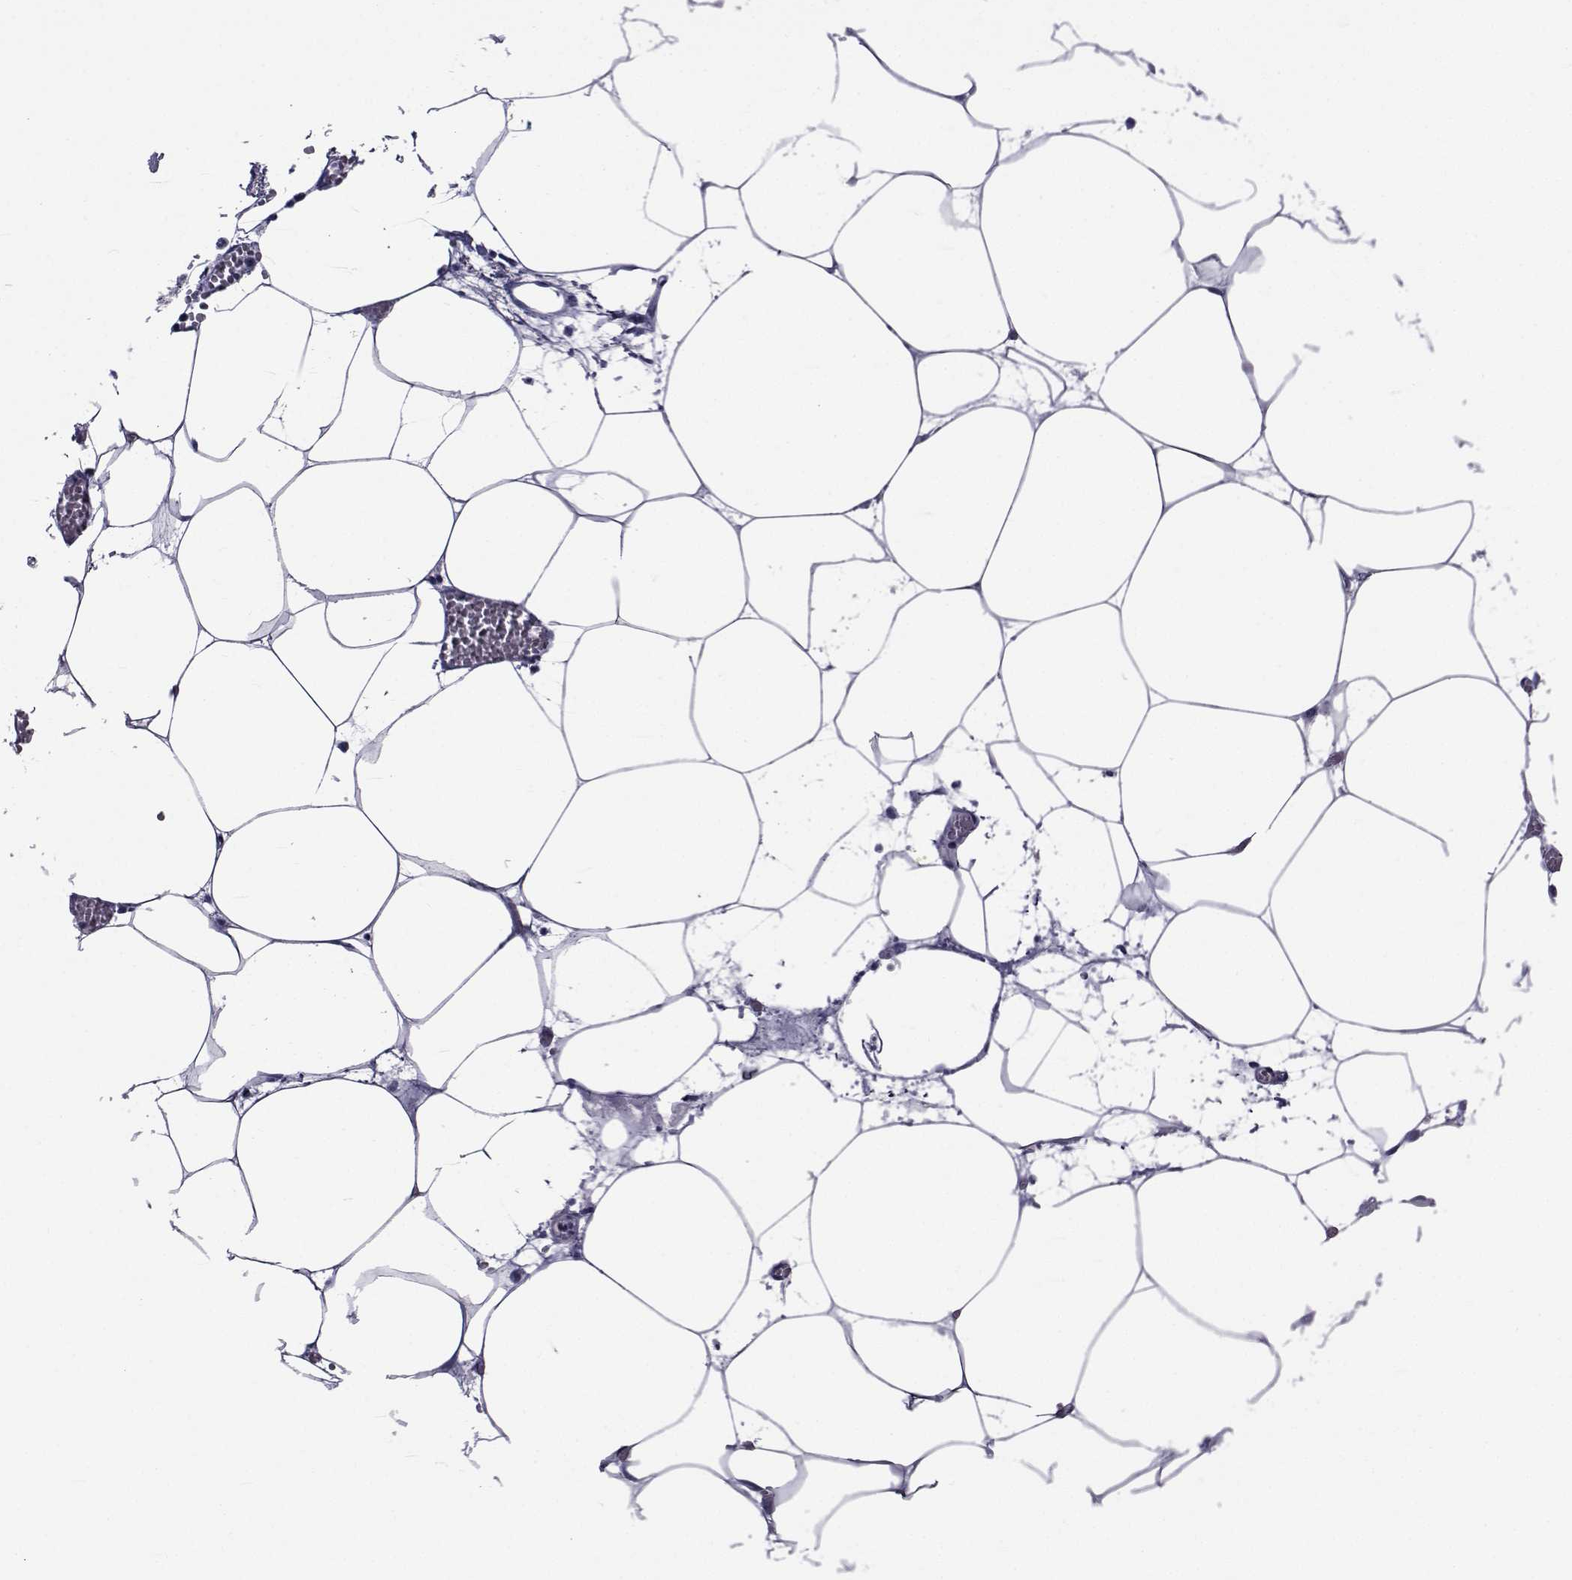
{"staining": {"intensity": "negative", "quantity": "none", "location": "none"}, "tissue": "adipose tissue", "cell_type": "Adipocytes", "image_type": "normal", "snomed": [{"axis": "morphology", "description": "Normal tissue, NOS"}, {"axis": "topography", "description": "Adipose tissue"}, {"axis": "topography", "description": "Pancreas"}, {"axis": "topography", "description": "Peripheral nerve tissue"}], "caption": "Immunohistochemistry histopathology image of normal human adipose tissue stained for a protein (brown), which shows no staining in adipocytes. The staining is performed using DAB brown chromogen with nuclei counter-stained in using hematoxylin.", "gene": "GKAP1", "patient": {"sex": "female", "age": 58}}